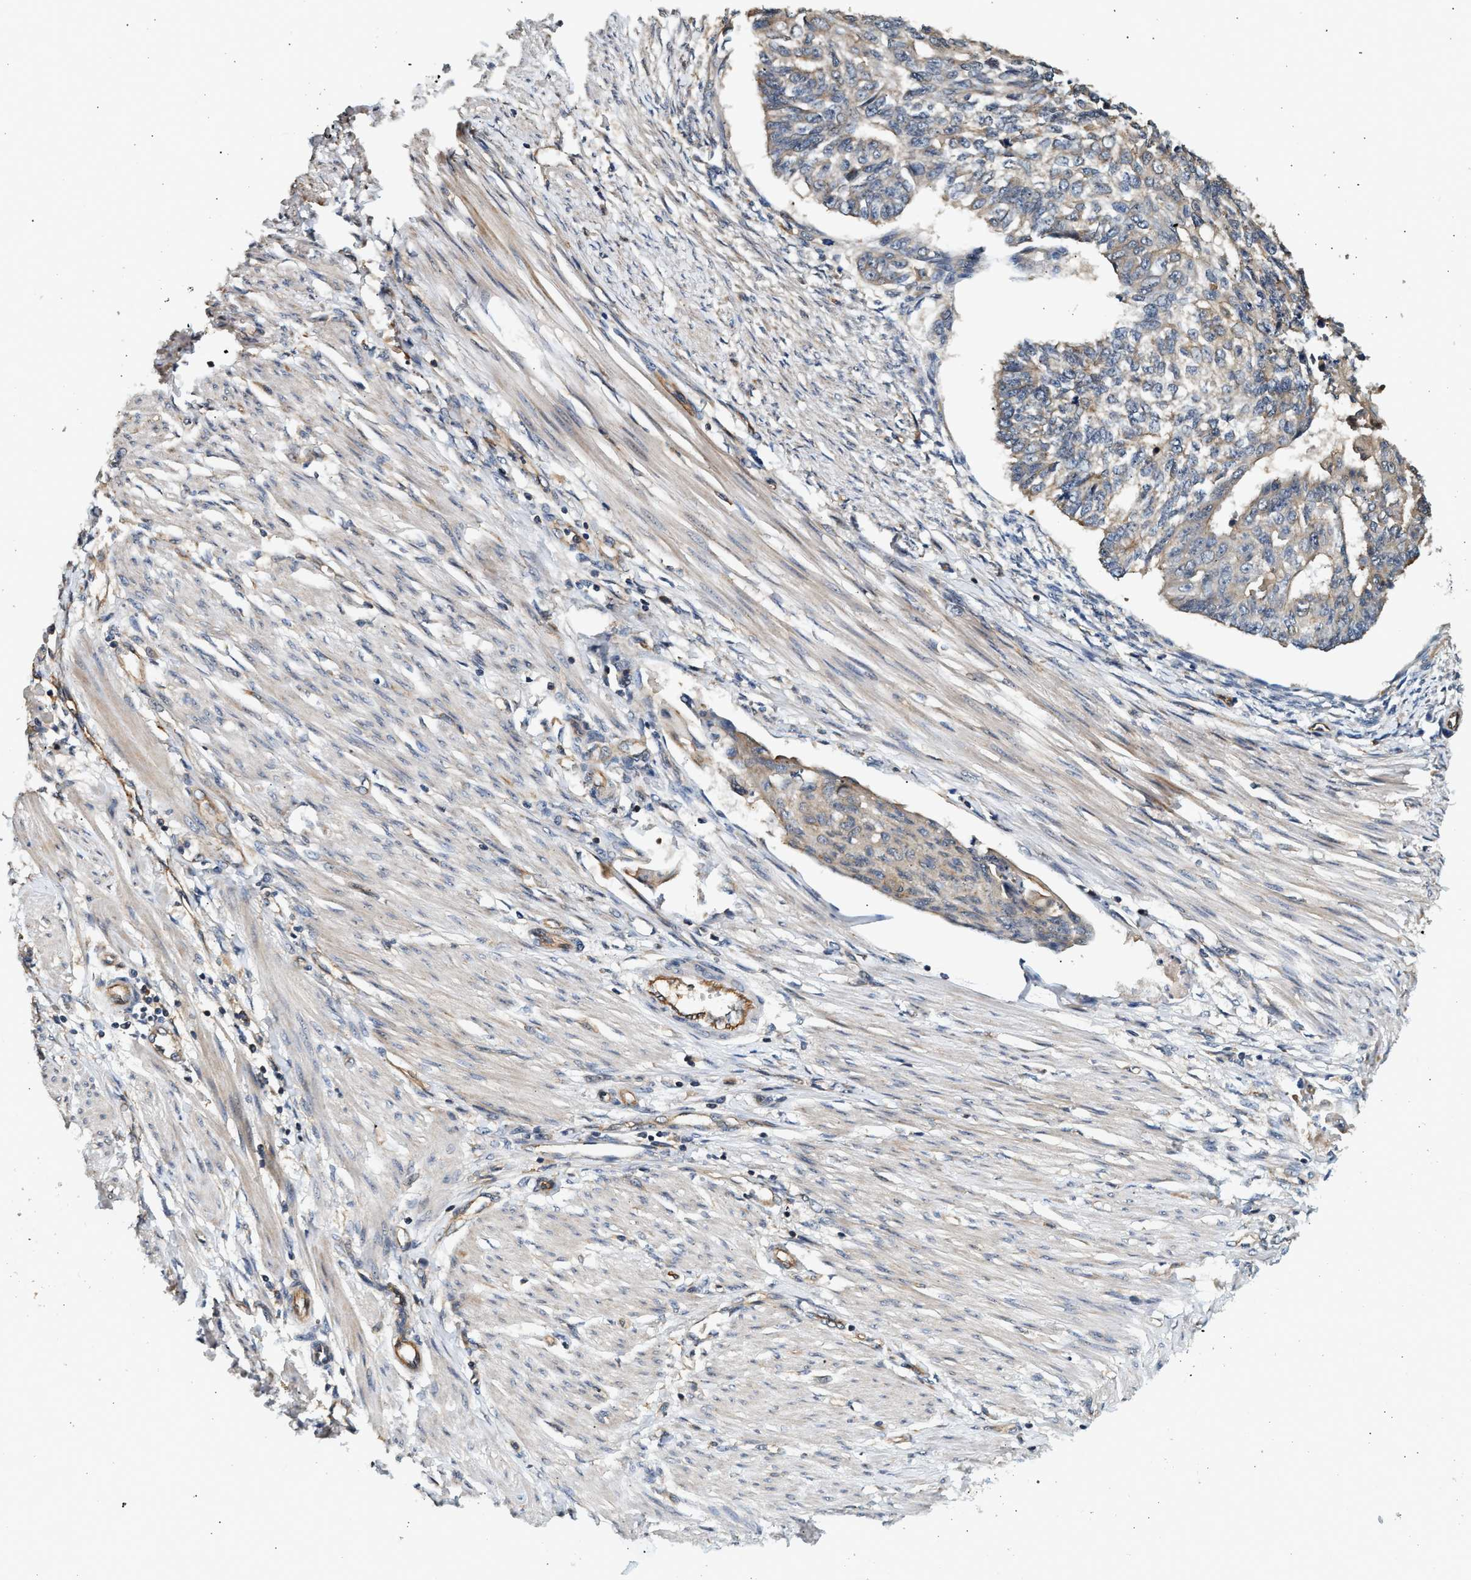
{"staining": {"intensity": "weak", "quantity": "<25%", "location": "cytoplasmic/membranous"}, "tissue": "endometrial cancer", "cell_type": "Tumor cells", "image_type": "cancer", "snomed": [{"axis": "morphology", "description": "Adenocarcinoma, NOS"}, {"axis": "topography", "description": "Endometrium"}], "caption": "Endometrial cancer (adenocarcinoma) was stained to show a protein in brown. There is no significant expression in tumor cells.", "gene": "DUSP14", "patient": {"sex": "female", "age": 32}}